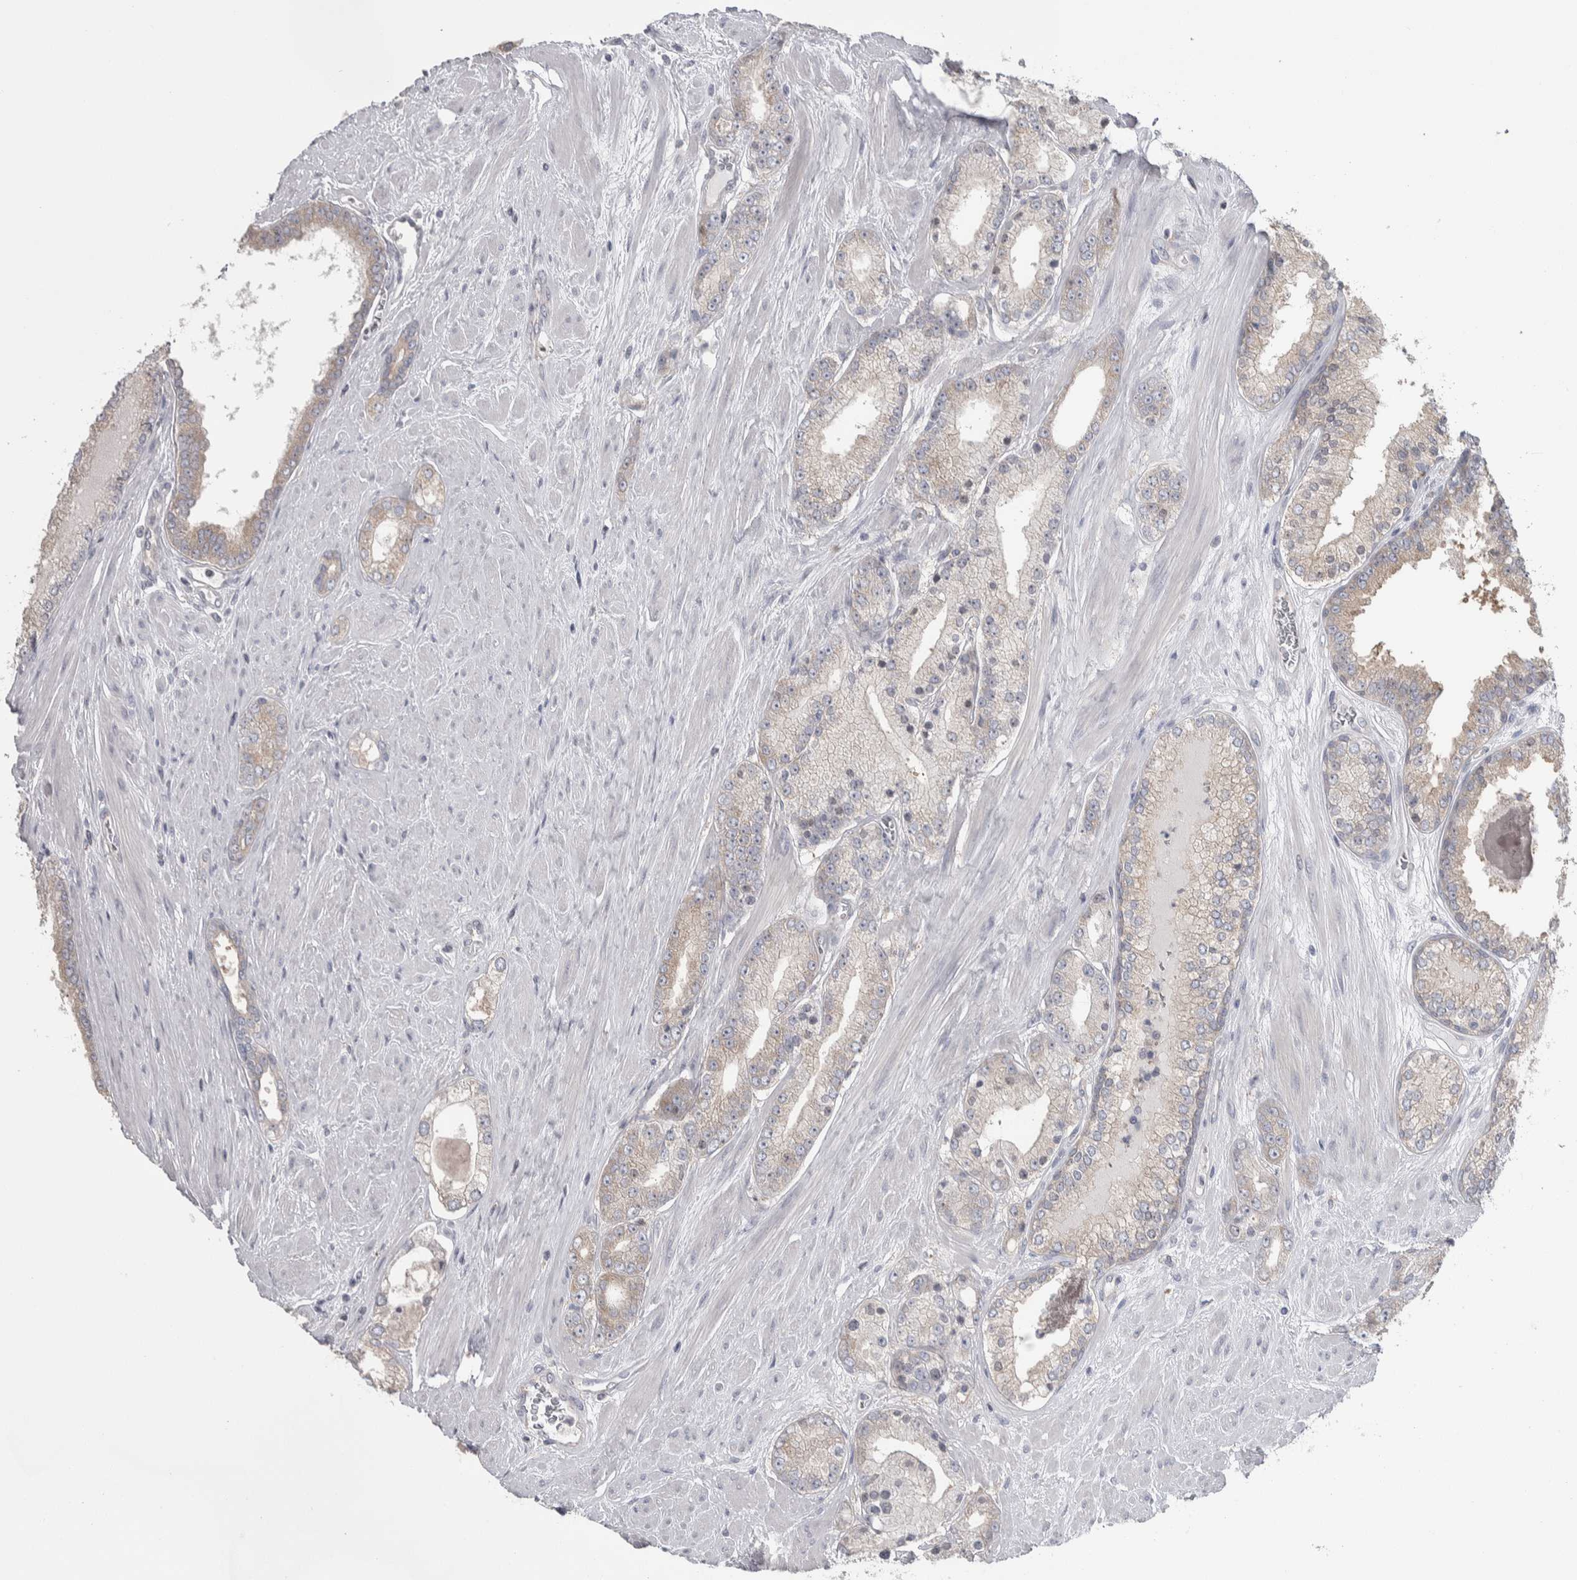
{"staining": {"intensity": "weak", "quantity": "25%-75%", "location": "cytoplasmic/membranous"}, "tissue": "prostate cancer", "cell_type": "Tumor cells", "image_type": "cancer", "snomed": [{"axis": "morphology", "description": "Adenocarcinoma, Low grade"}, {"axis": "topography", "description": "Prostate"}], "caption": "Human prostate cancer (low-grade adenocarcinoma) stained with a protein marker exhibits weak staining in tumor cells.", "gene": "GPHN", "patient": {"sex": "male", "age": 62}}